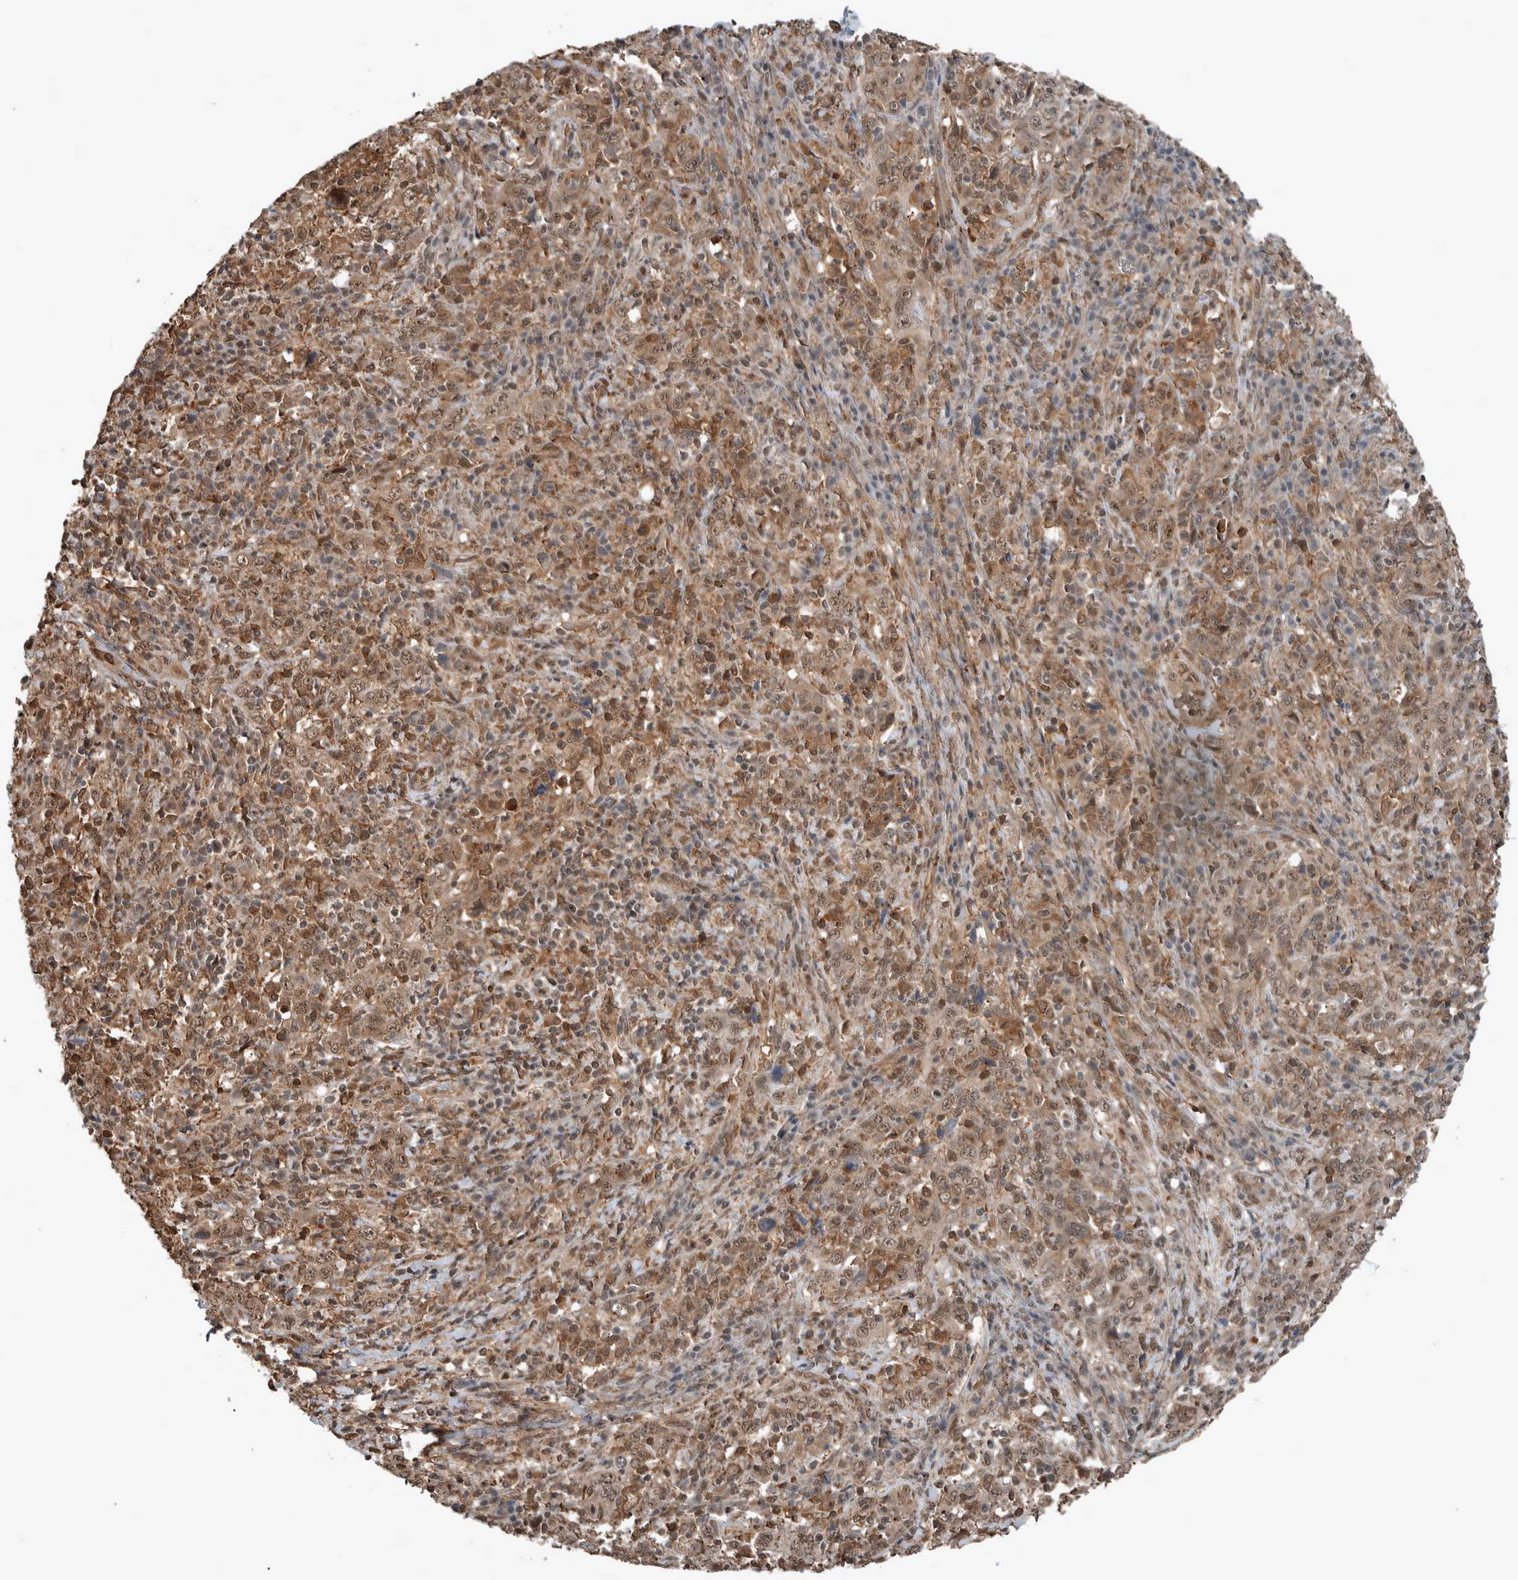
{"staining": {"intensity": "moderate", "quantity": ">75%", "location": "cytoplasmic/membranous,nuclear"}, "tissue": "cervical cancer", "cell_type": "Tumor cells", "image_type": "cancer", "snomed": [{"axis": "morphology", "description": "Squamous cell carcinoma, NOS"}, {"axis": "topography", "description": "Cervix"}], "caption": "The immunohistochemical stain labels moderate cytoplasmic/membranous and nuclear staining in tumor cells of squamous cell carcinoma (cervical) tissue.", "gene": "MYO1E", "patient": {"sex": "female", "age": 46}}